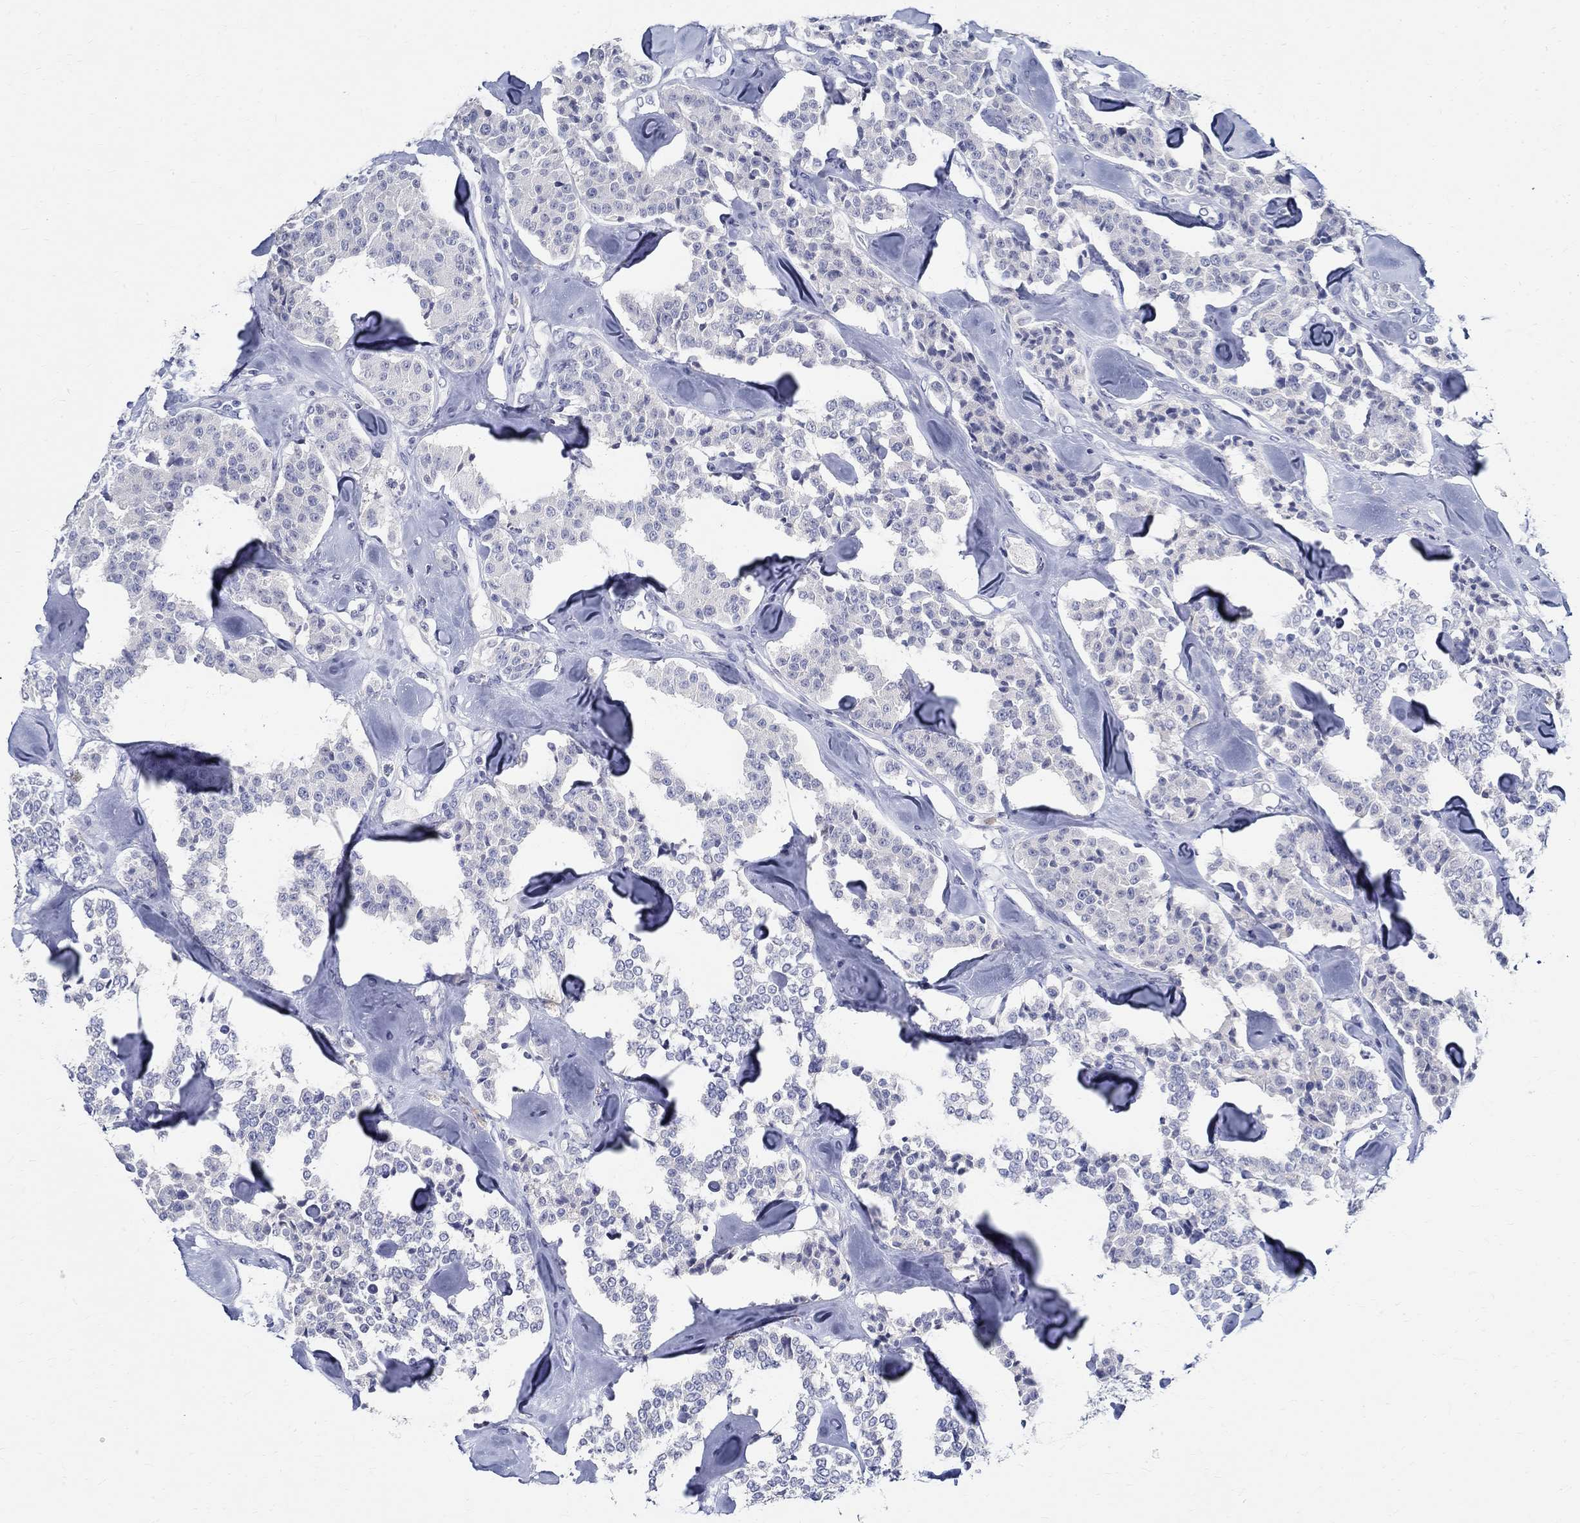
{"staining": {"intensity": "negative", "quantity": "none", "location": "none"}, "tissue": "carcinoid", "cell_type": "Tumor cells", "image_type": "cancer", "snomed": [{"axis": "morphology", "description": "Carcinoid, malignant, NOS"}, {"axis": "topography", "description": "Pancreas"}], "caption": "DAB (3,3'-diaminobenzidine) immunohistochemical staining of carcinoid shows no significant positivity in tumor cells. (DAB immunohistochemistry, high magnification).", "gene": "CETN1", "patient": {"sex": "male", "age": 41}}